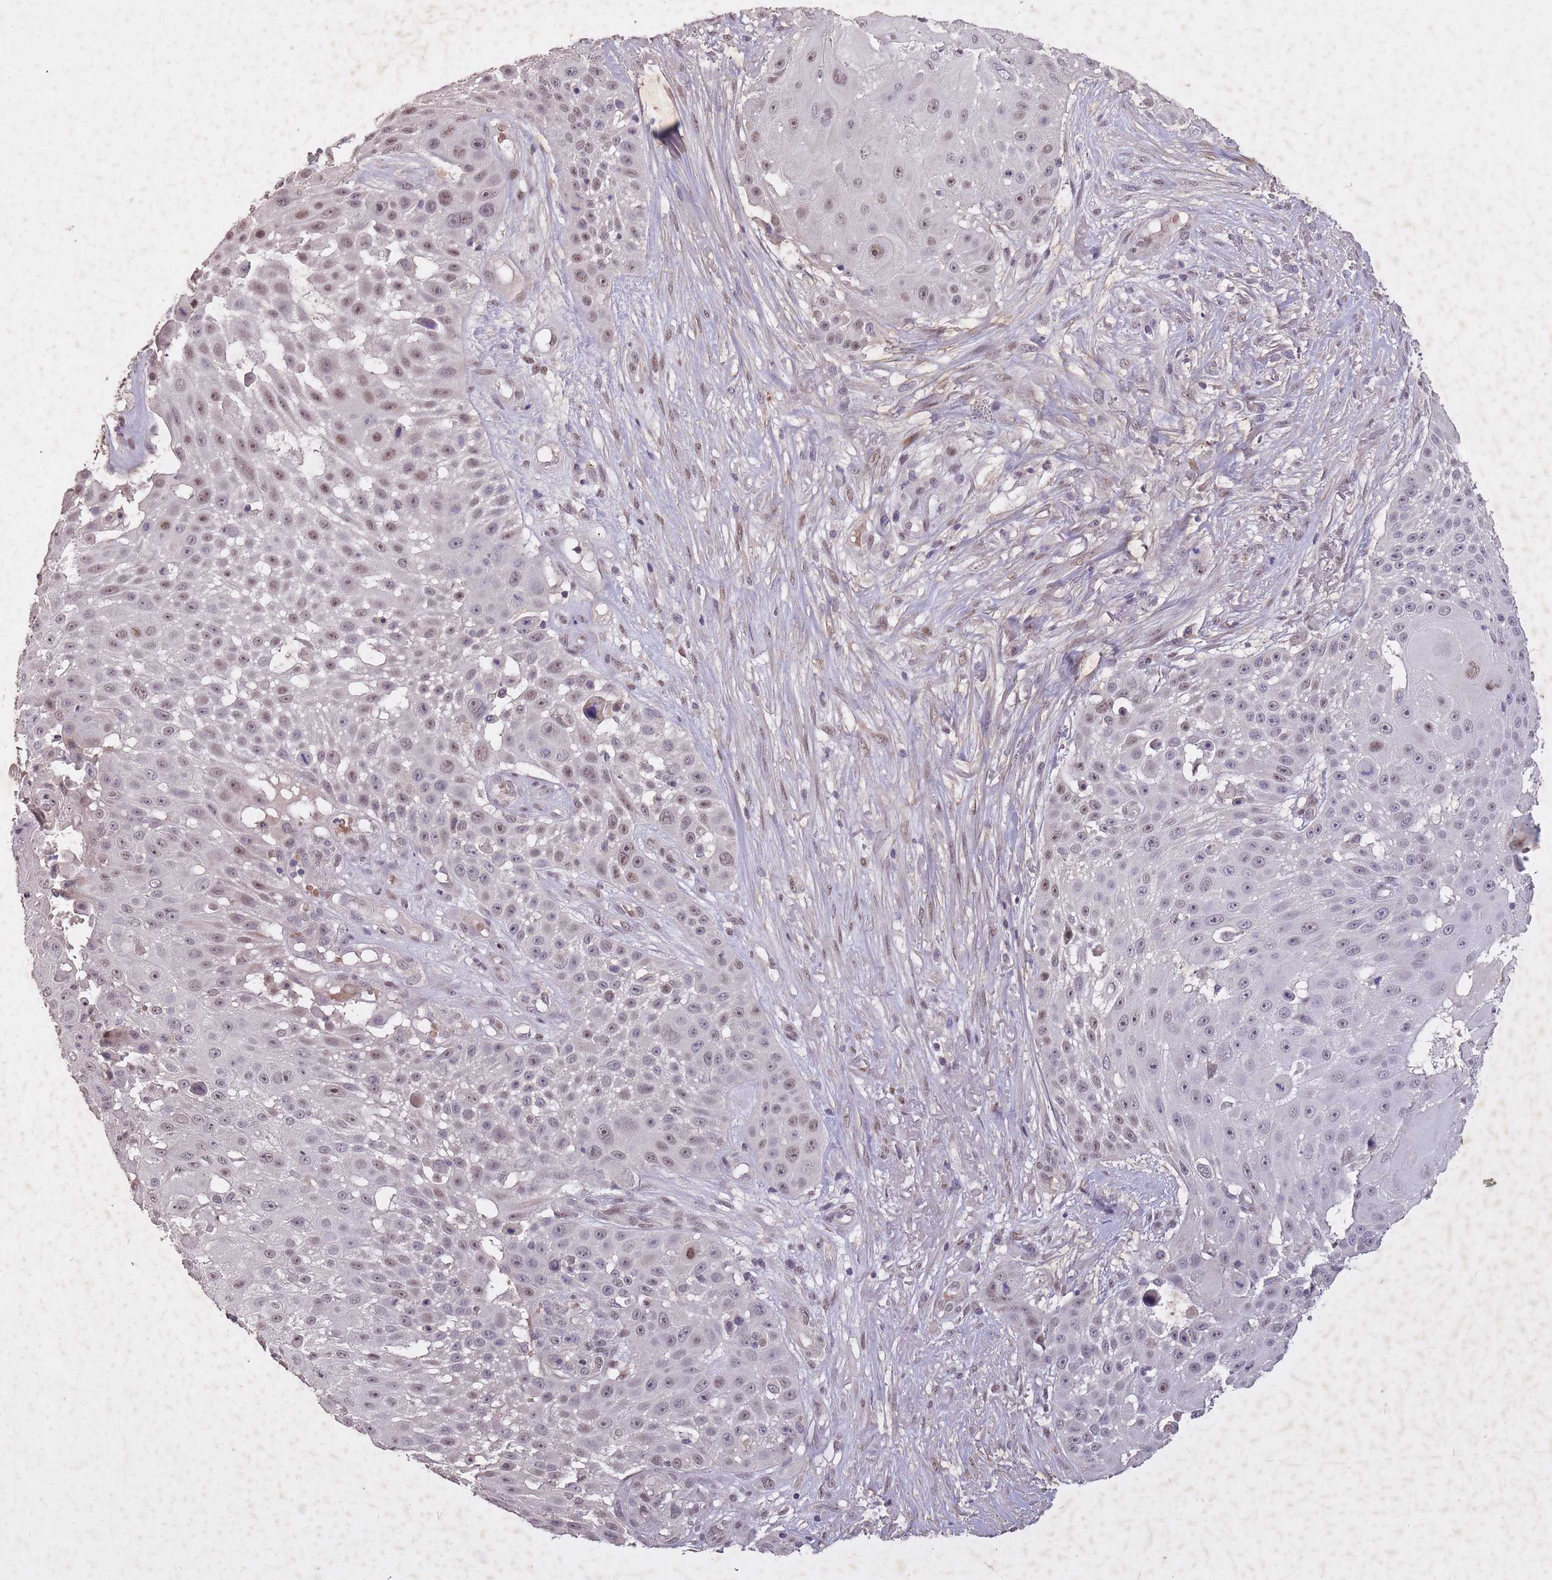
{"staining": {"intensity": "weak", "quantity": "25%-75%", "location": "nuclear"}, "tissue": "skin cancer", "cell_type": "Tumor cells", "image_type": "cancer", "snomed": [{"axis": "morphology", "description": "Squamous cell carcinoma, NOS"}, {"axis": "topography", "description": "Skin"}], "caption": "A brown stain highlights weak nuclear staining of a protein in skin cancer tumor cells. (Stains: DAB in brown, nuclei in blue, Microscopy: brightfield microscopy at high magnification).", "gene": "CBX6", "patient": {"sex": "female", "age": 86}}